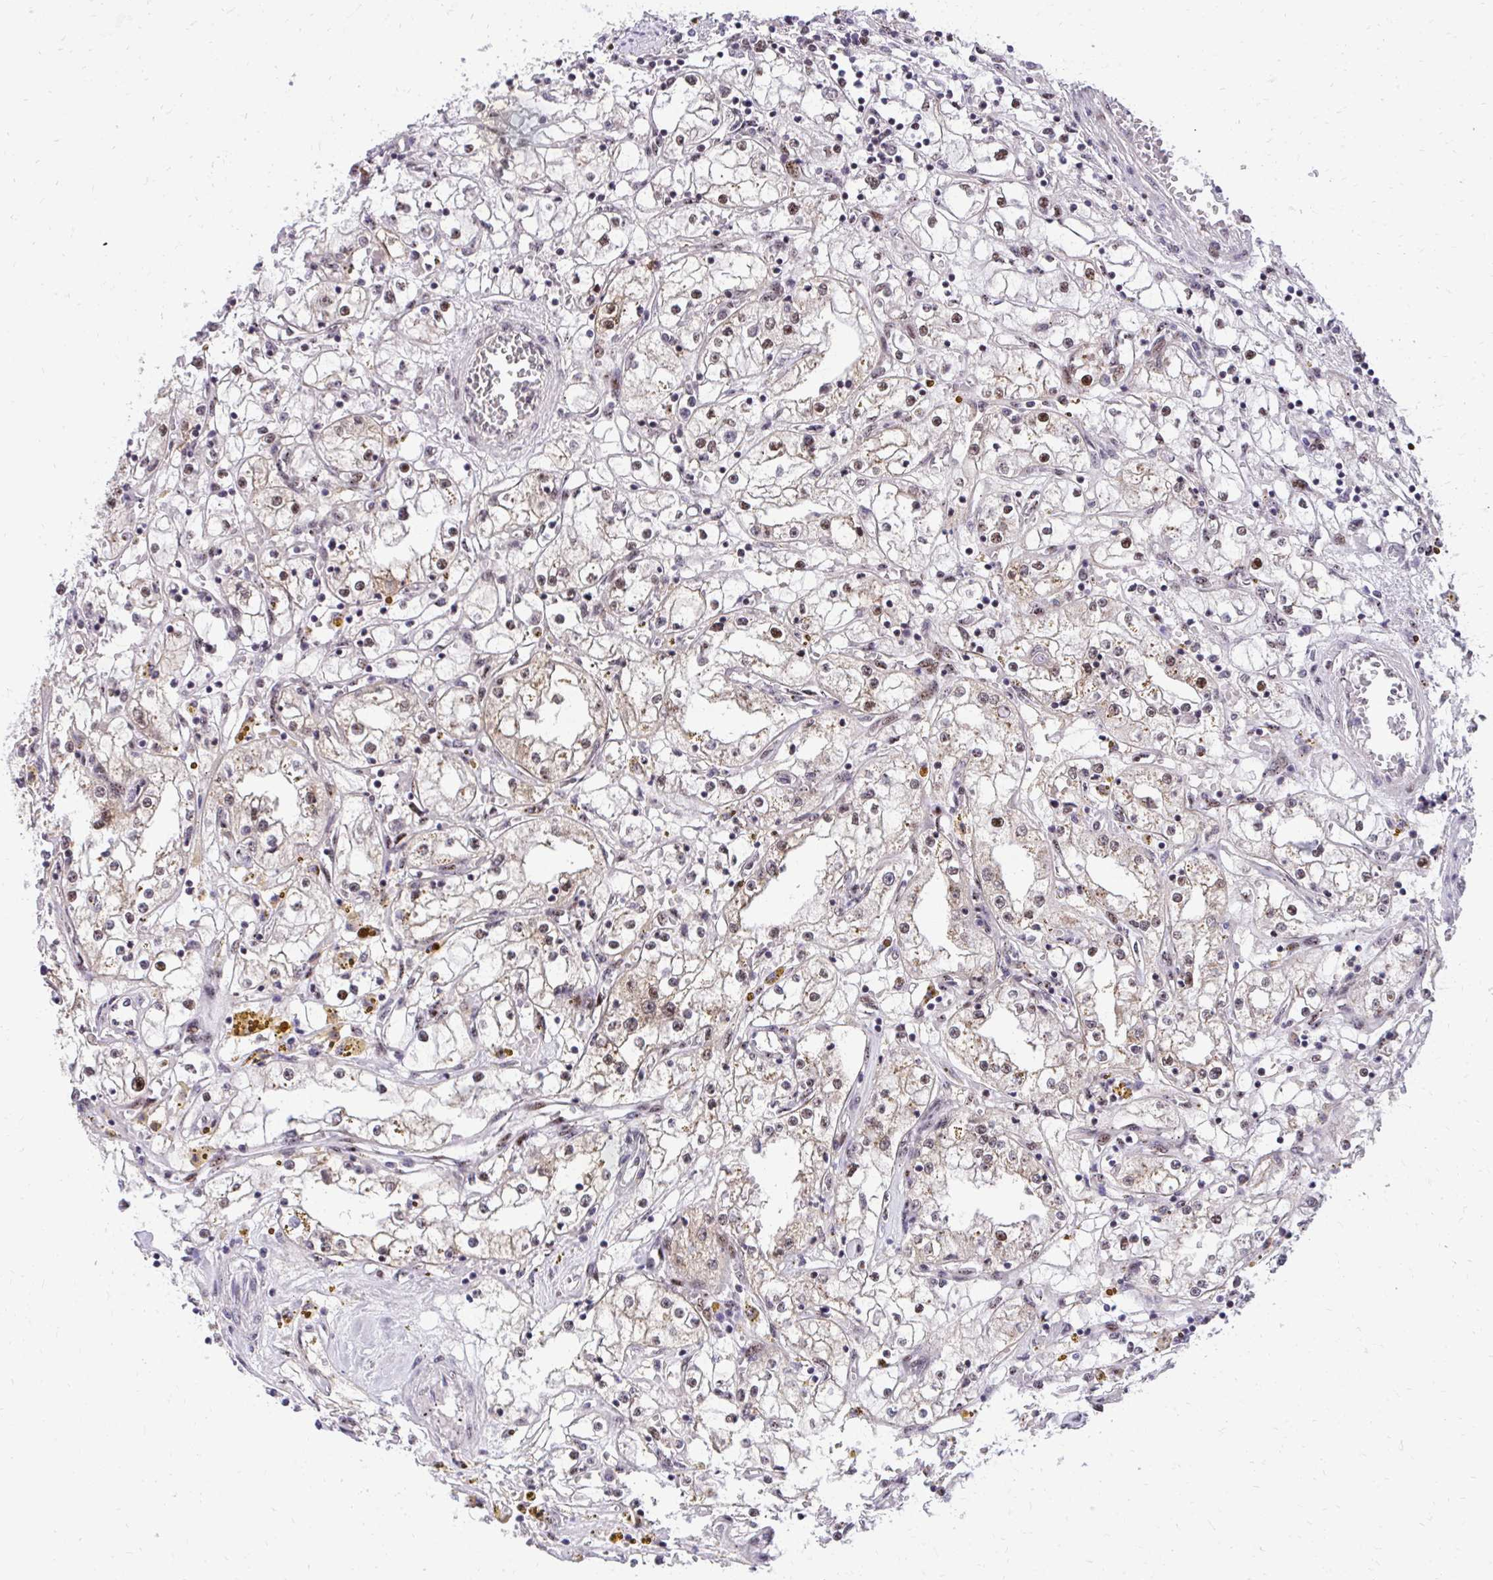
{"staining": {"intensity": "moderate", "quantity": "25%-75%", "location": "cytoplasmic/membranous,nuclear"}, "tissue": "renal cancer", "cell_type": "Tumor cells", "image_type": "cancer", "snomed": [{"axis": "morphology", "description": "Adenocarcinoma, NOS"}, {"axis": "topography", "description": "Kidney"}], "caption": "Renal cancer stained with a protein marker exhibits moderate staining in tumor cells.", "gene": "HOXA4", "patient": {"sex": "male", "age": 56}}